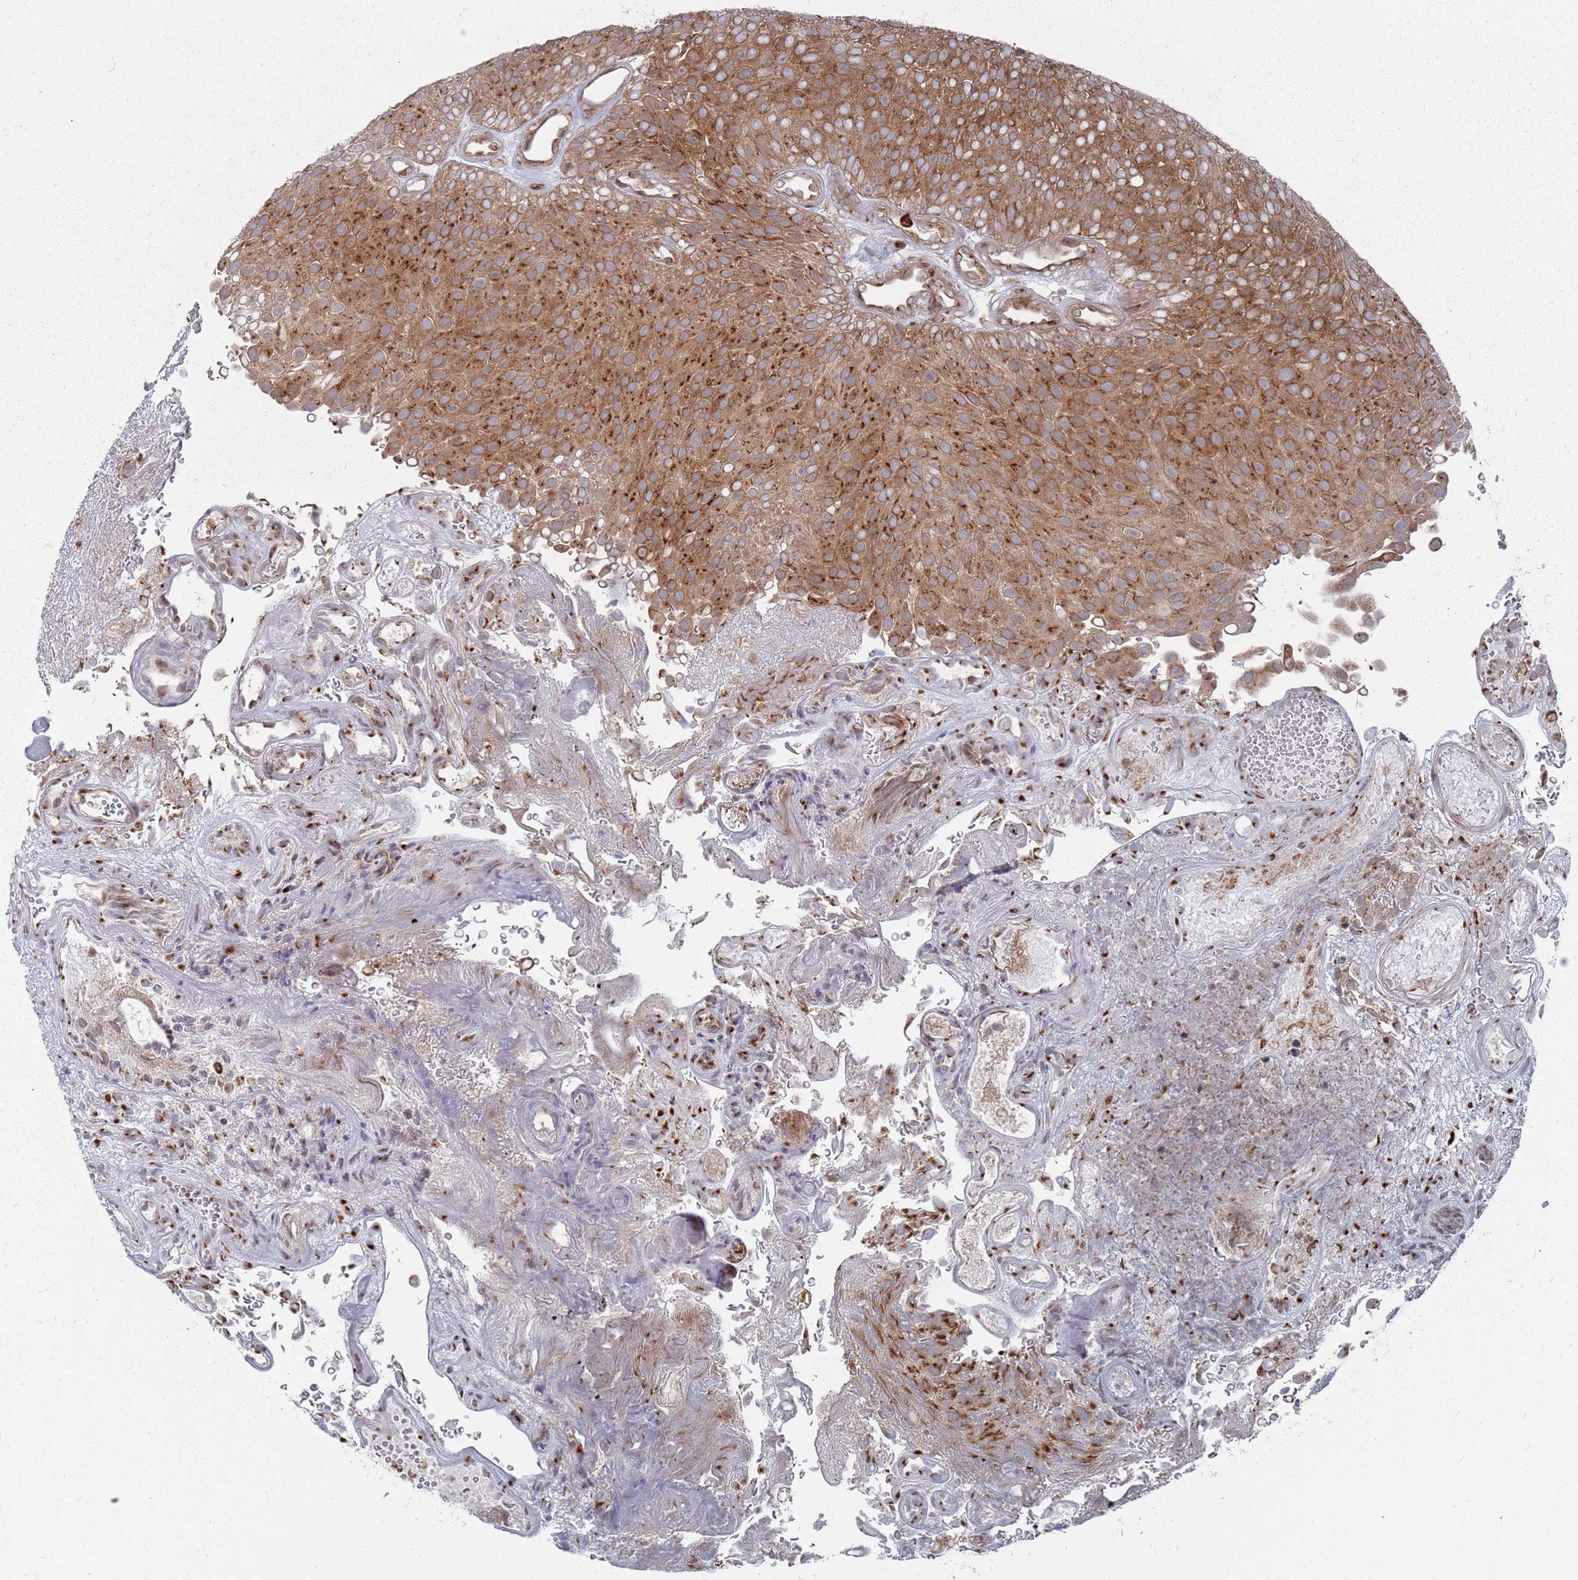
{"staining": {"intensity": "strong", "quantity": ">75%", "location": "cytoplasmic/membranous"}, "tissue": "urothelial cancer", "cell_type": "Tumor cells", "image_type": "cancer", "snomed": [{"axis": "morphology", "description": "Urothelial carcinoma, Low grade"}, {"axis": "topography", "description": "Urinary bladder"}], "caption": "Protein staining displays strong cytoplasmic/membranous positivity in about >75% of tumor cells in urothelial cancer. (brown staining indicates protein expression, while blue staining denotes nuclei).", "gene": "FMO4", "patient": {"sex": "male", "age": 78}}